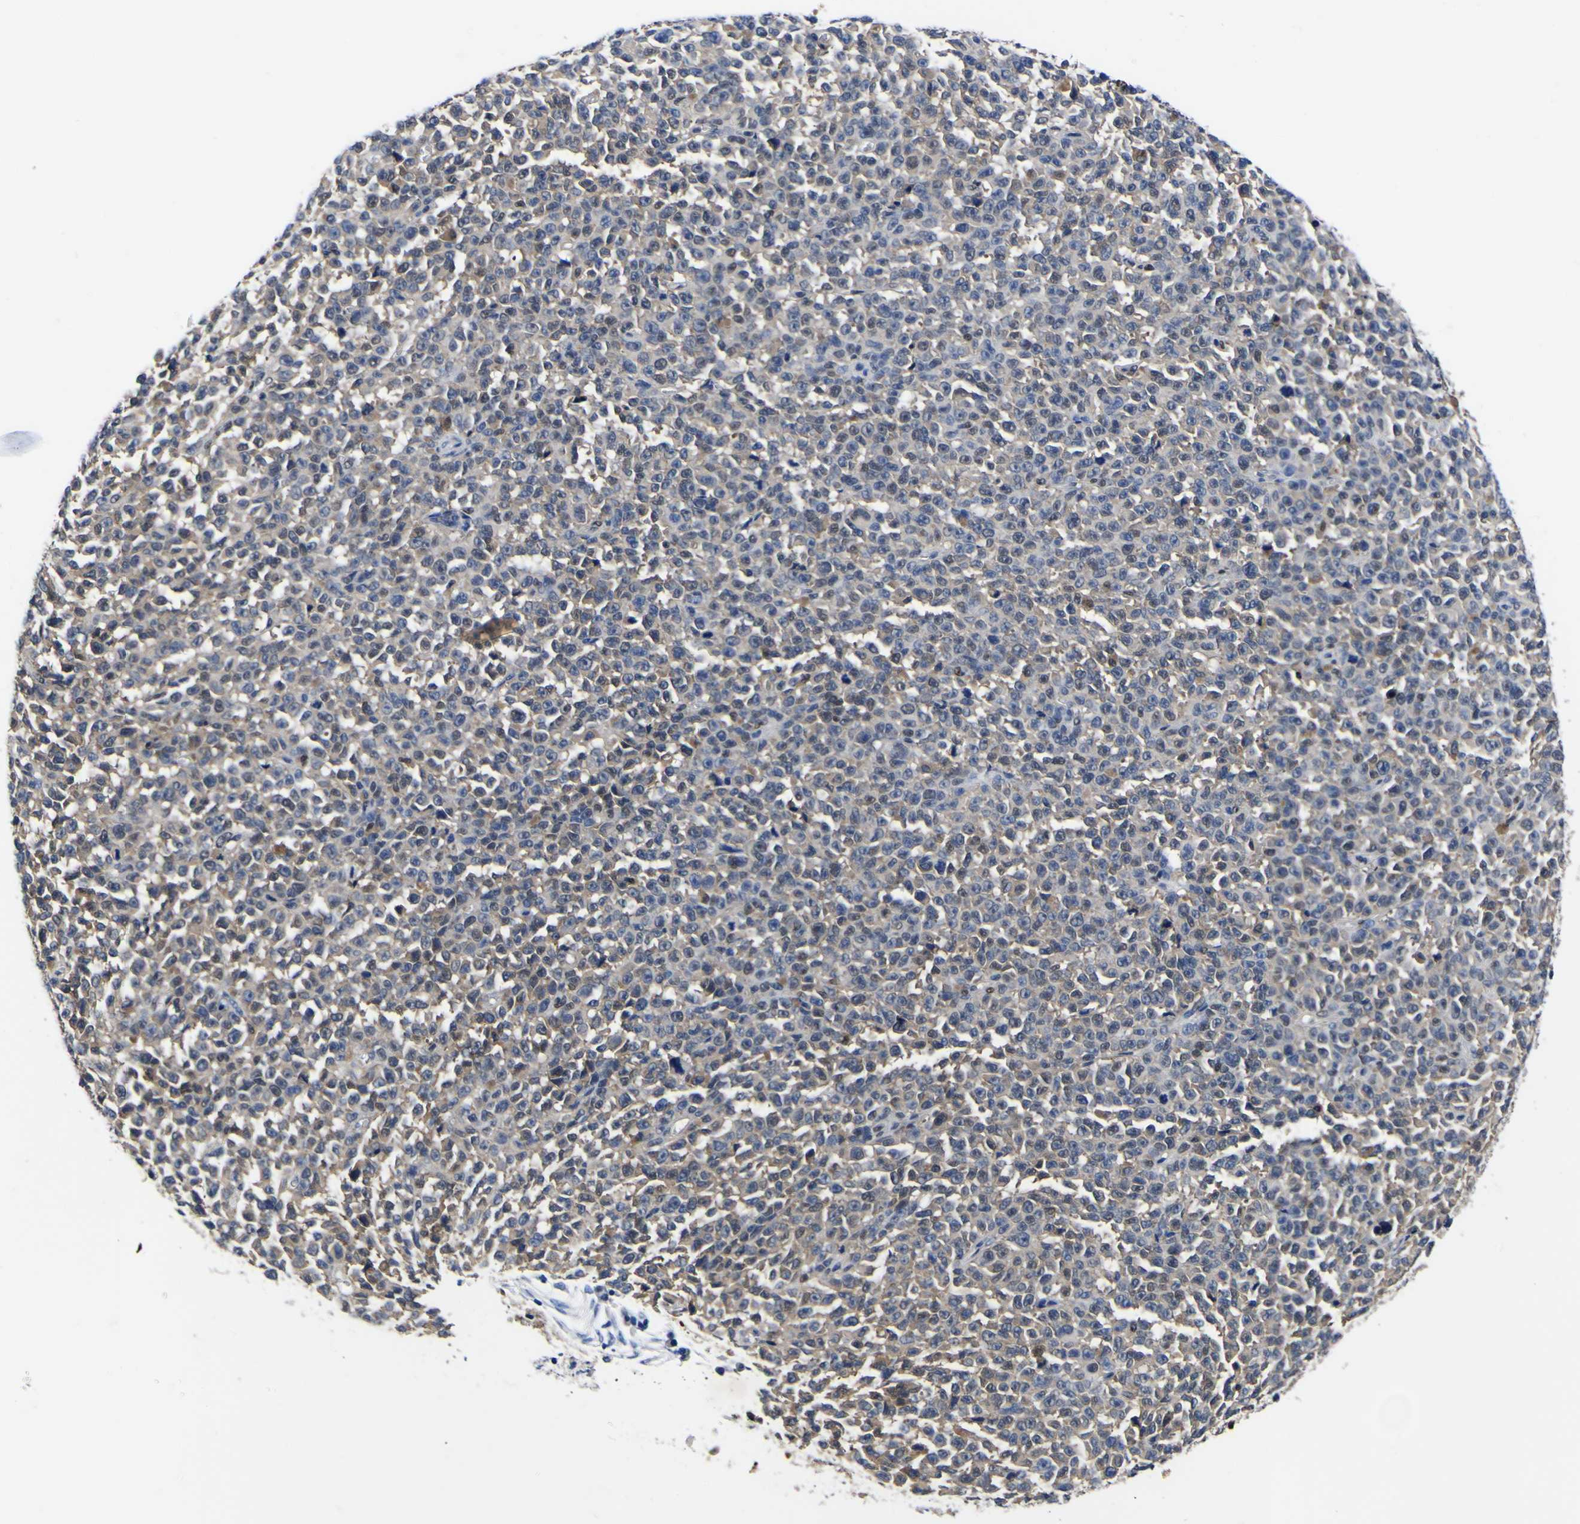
{"staining": {"intensity": "moderate", "quantity": "25%-75%", "location": "cytoplasmic/membranous,nuclear"}, "tissue": "melanoma", "cell_type": "Tumor cells", "image_type": "cancer", "snomed": [{"axis": "morphology", "description": "Malignant melanoma, NOS"}, {"axis": "topography", "description": "Skin"}], "caption": "Immunohistochemistry of human melanoma reveals medium levels of moderate cytoplasmic/membranous and nuclear positivity in approximately 25%-75% of tumor cells.", "gene": "FAM110B", "patient": {"sex": "female", "age": 82}}